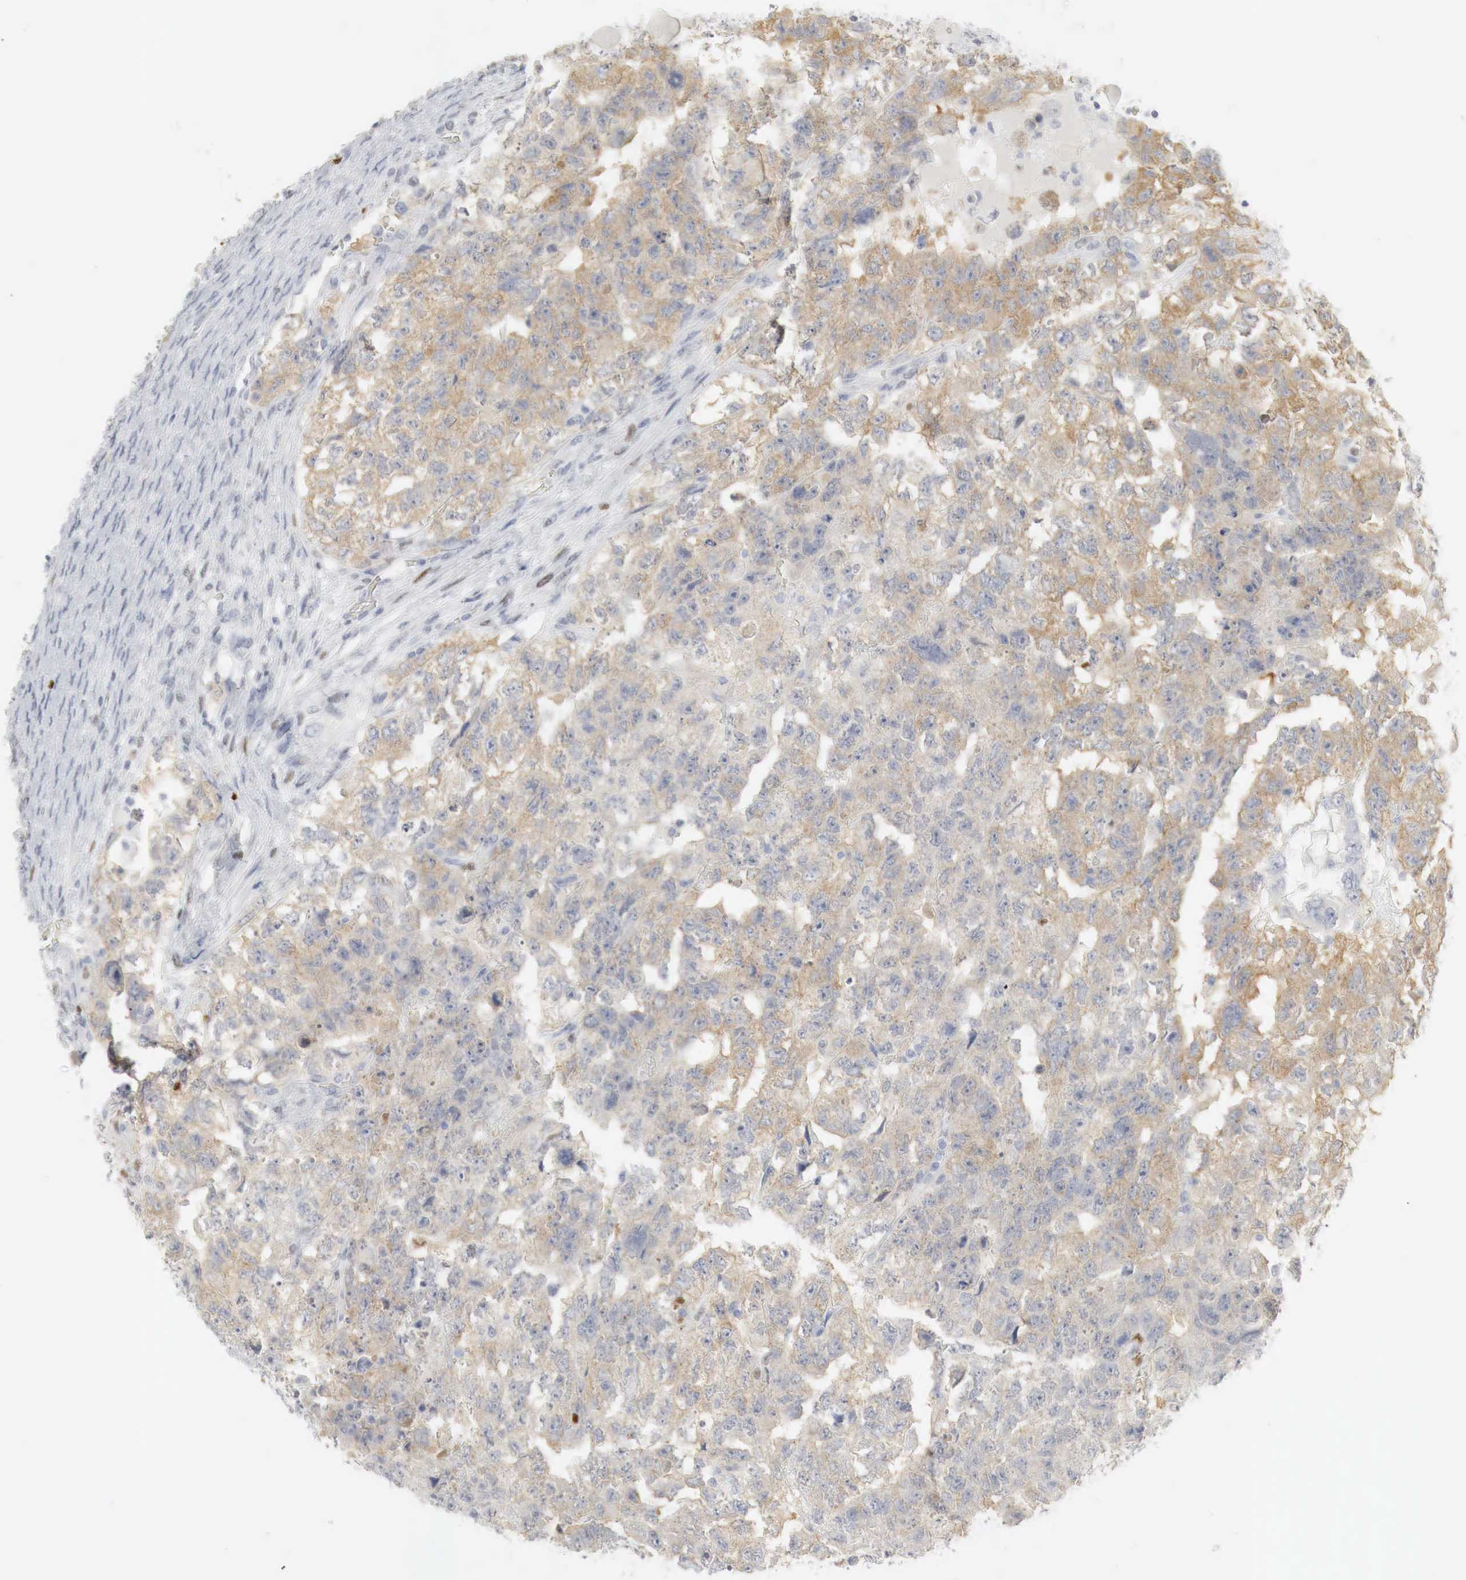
{"staining": {"intensity": "moderate", "quantity": "25%-75%", "location": "cytoplasmic/membranous"}, "tissue": "testis cancer", "cell_type": "Tumor cells", "image_type": "cancer", "snomed": [{"axis": "morphology", "description": "Carcinoma, Embryonal, NOS"}, {"axis": "topography", "description": "Testis"}], "caption": "DAB immunohistochemical staining of testis cancer (embryonal carcinoma) shows moderate cytoplasmic/membranous protein expression in approximately 25%-75% of tumor cells. Immunohistochemistry (ihc) stains the protein in brown and the nuclei are stained blue.", "gene": "TP63", "patient": {"sex": "male", "age": 36}}